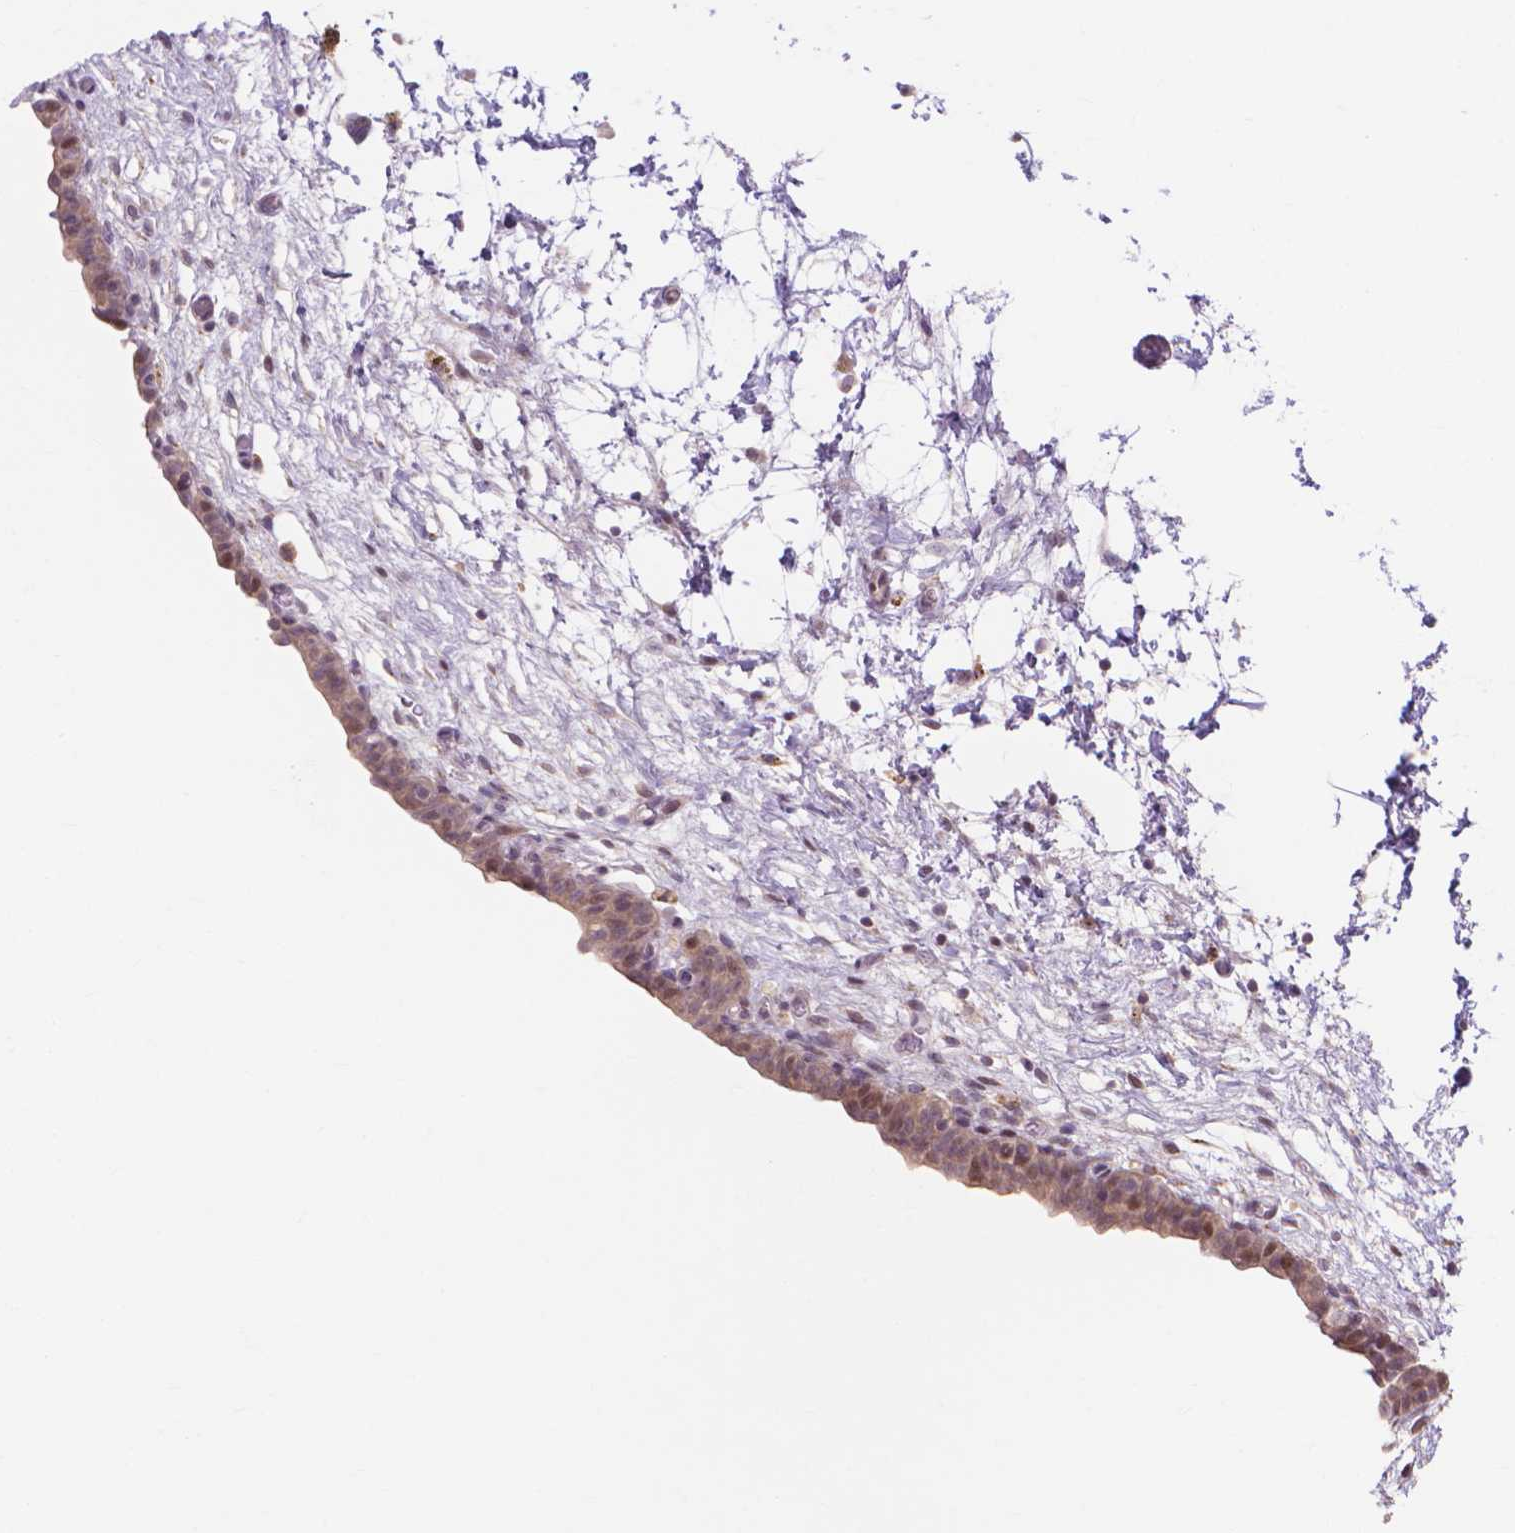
{"staining": {"intensity": "negative", "quantity": "none", "location": "none"}, "tissue": "urinary bladder", "cell_type": "Urothelial cells", "image_type": "normal", "snomed": [{"axis": "morphology", "description": "Normal tissue, NOS"}, {"axis": "topography", "description": "Urinary bladder"}], "caption": "Histopathology image shows no significant protein positivity in urothelial cells of unremarkable urinary bladder.", "gene": "PRDM13", "patient": {"sex": "male", "age": 69}}